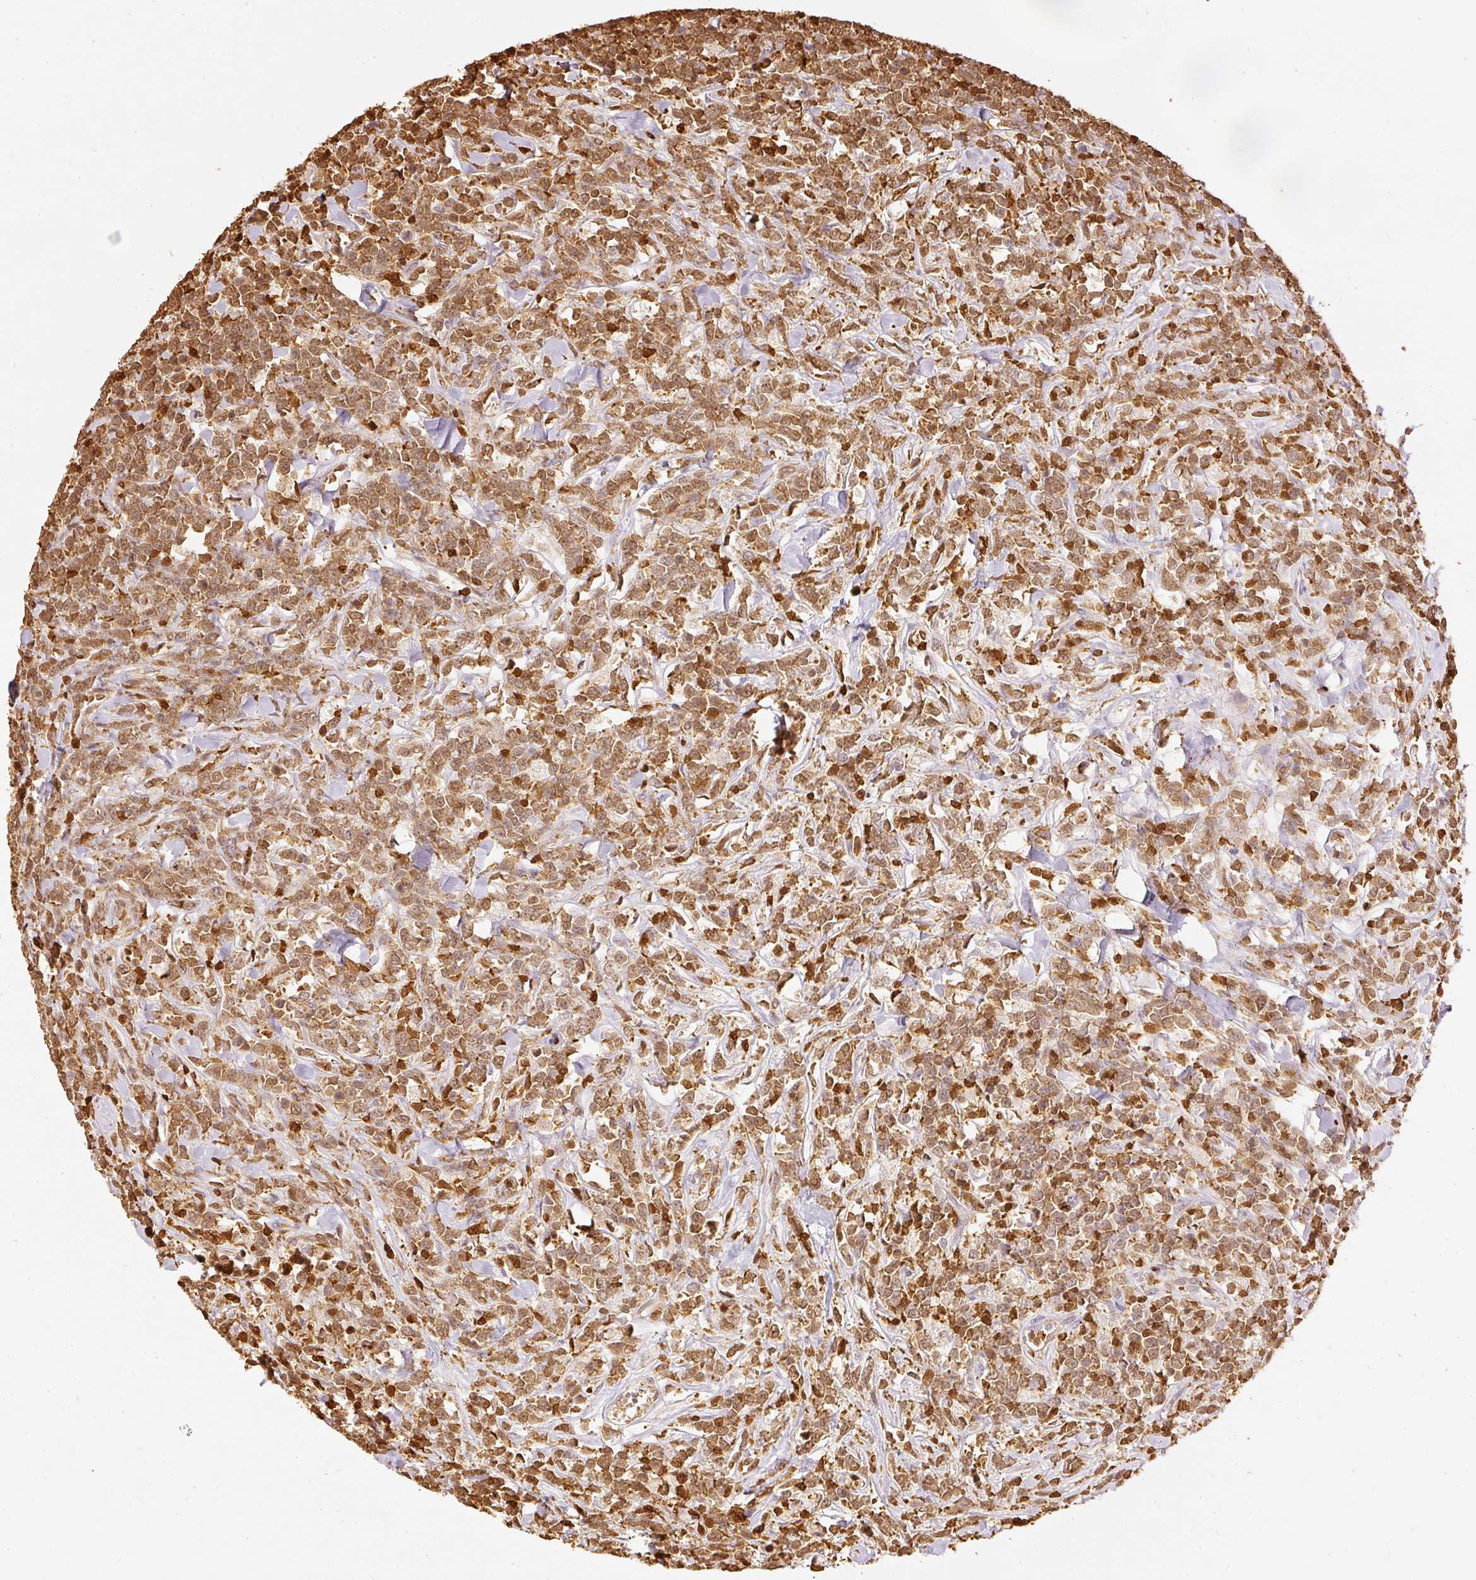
{"staining": {"intensity": "moderate", "quantity": ">75%", "location": "cytoplasmic/membranous,nuclear"}, "tissue": "lymphoma", "cell_type": "Tumor cells", "image_type": "cancer", "snomed": [{"axis": "morphology", "description": "Malignant lymphoma, non-Hodgkin's type, High grade"}, {"axis": "topography", "description": "Small intestine"}, {"axis": "topography", "description": "Colon"}], "caption": "High-grade malignant lymphoma, non-Hodgkin's type stained with a brown dye reveals moderate cytoplasmic/membranous and nuclear positive staining in about >75% of tumor cells.", "gene": "PFN1", "patient": {"sex": "male", "age": 8}}